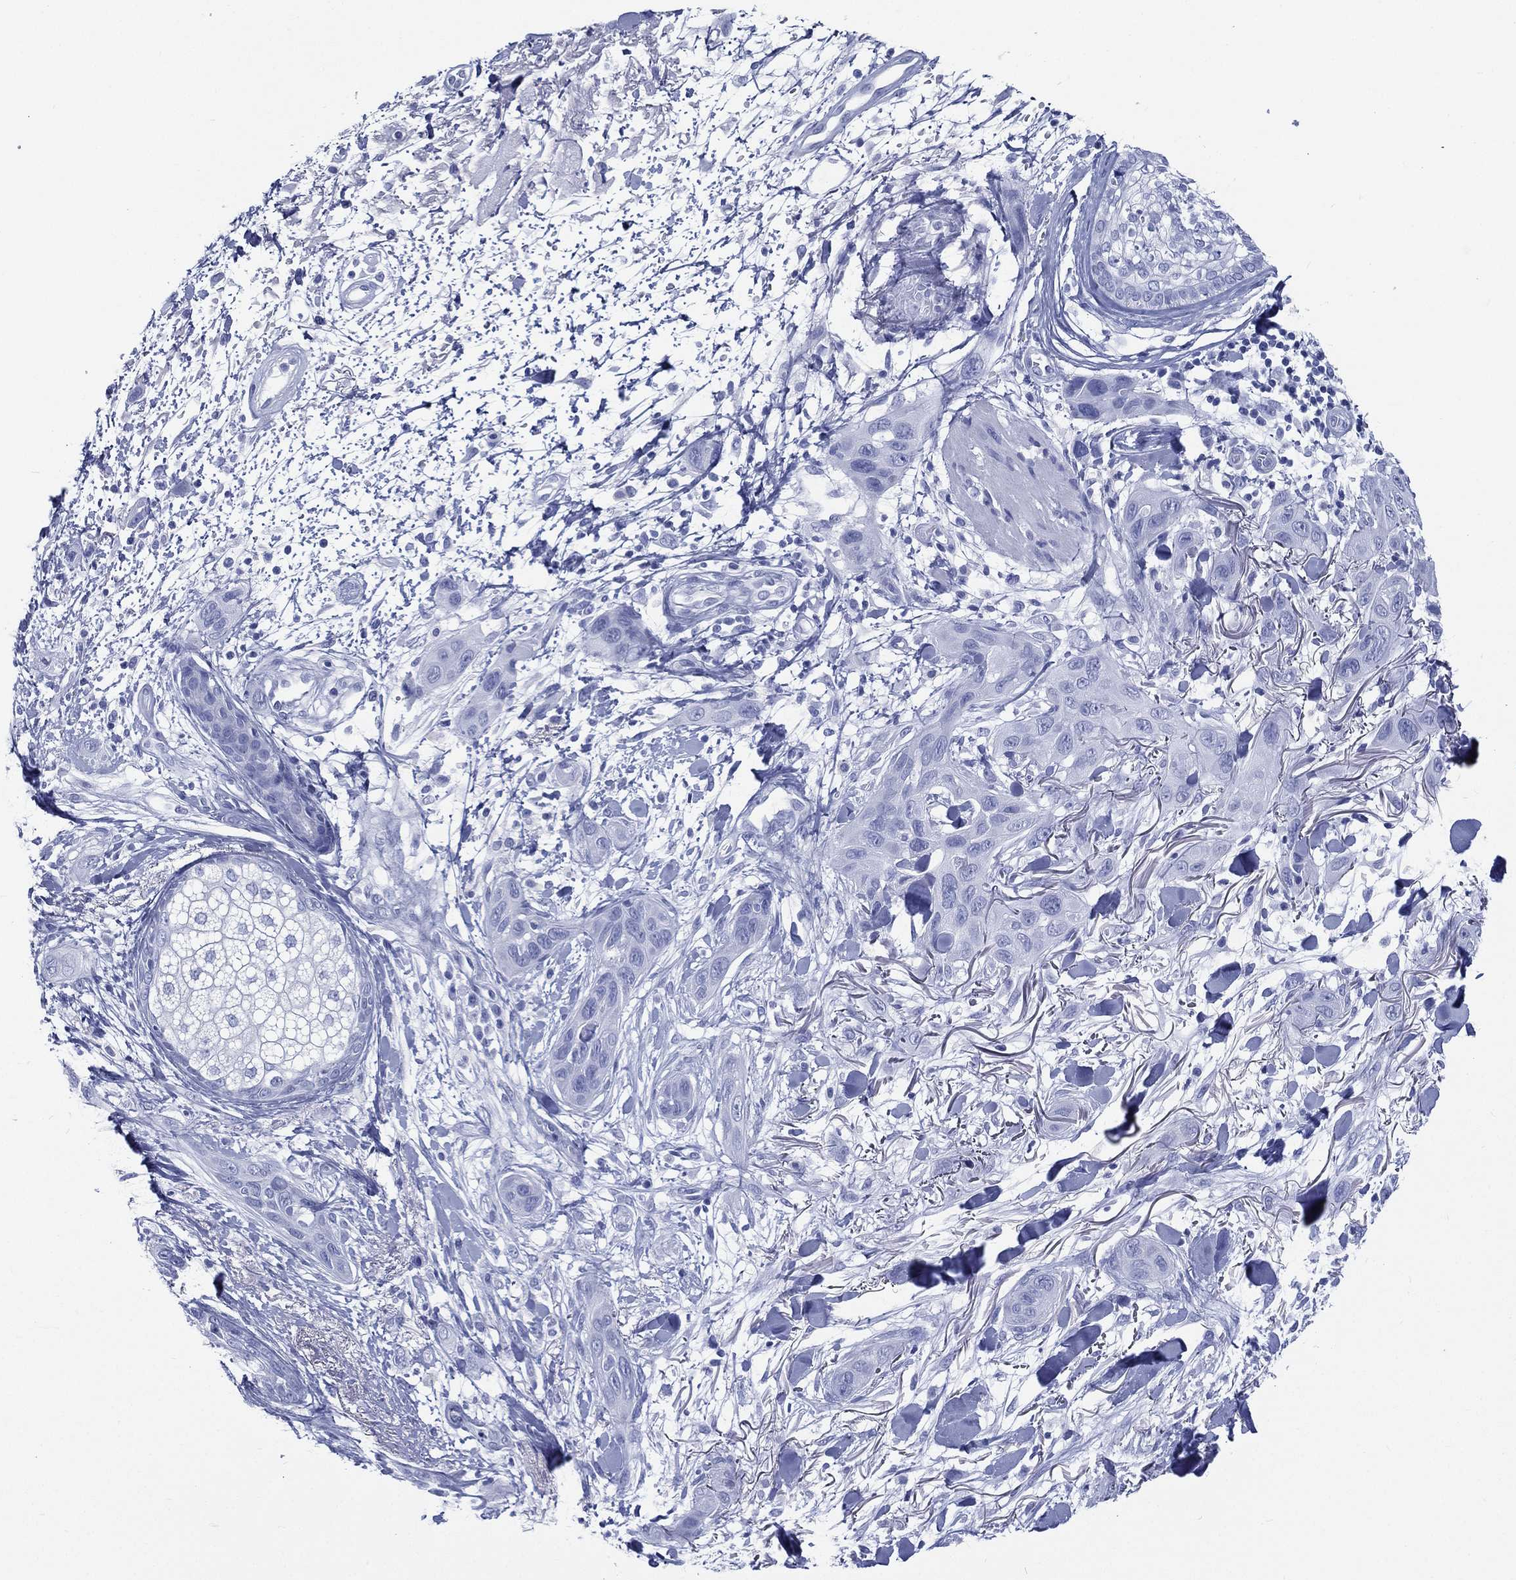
{"staining": {"intensity": "negative", "quantity": "none", "location": "none"}, "tissue": "skin cancer", "cell_type": "Tumor cells", "image_type": "cancer", "snomed": [{"axis": "morphology", "description": "Squamous cell carcinoma, NOS"}, {"axis": "topography", "description": "Skin"}], "caption": "The photomicrograph shows no staining of tumor cells in skin cancer.", "gene": "RSPH4A", "patient": {"sex": "male", "age": 78}}